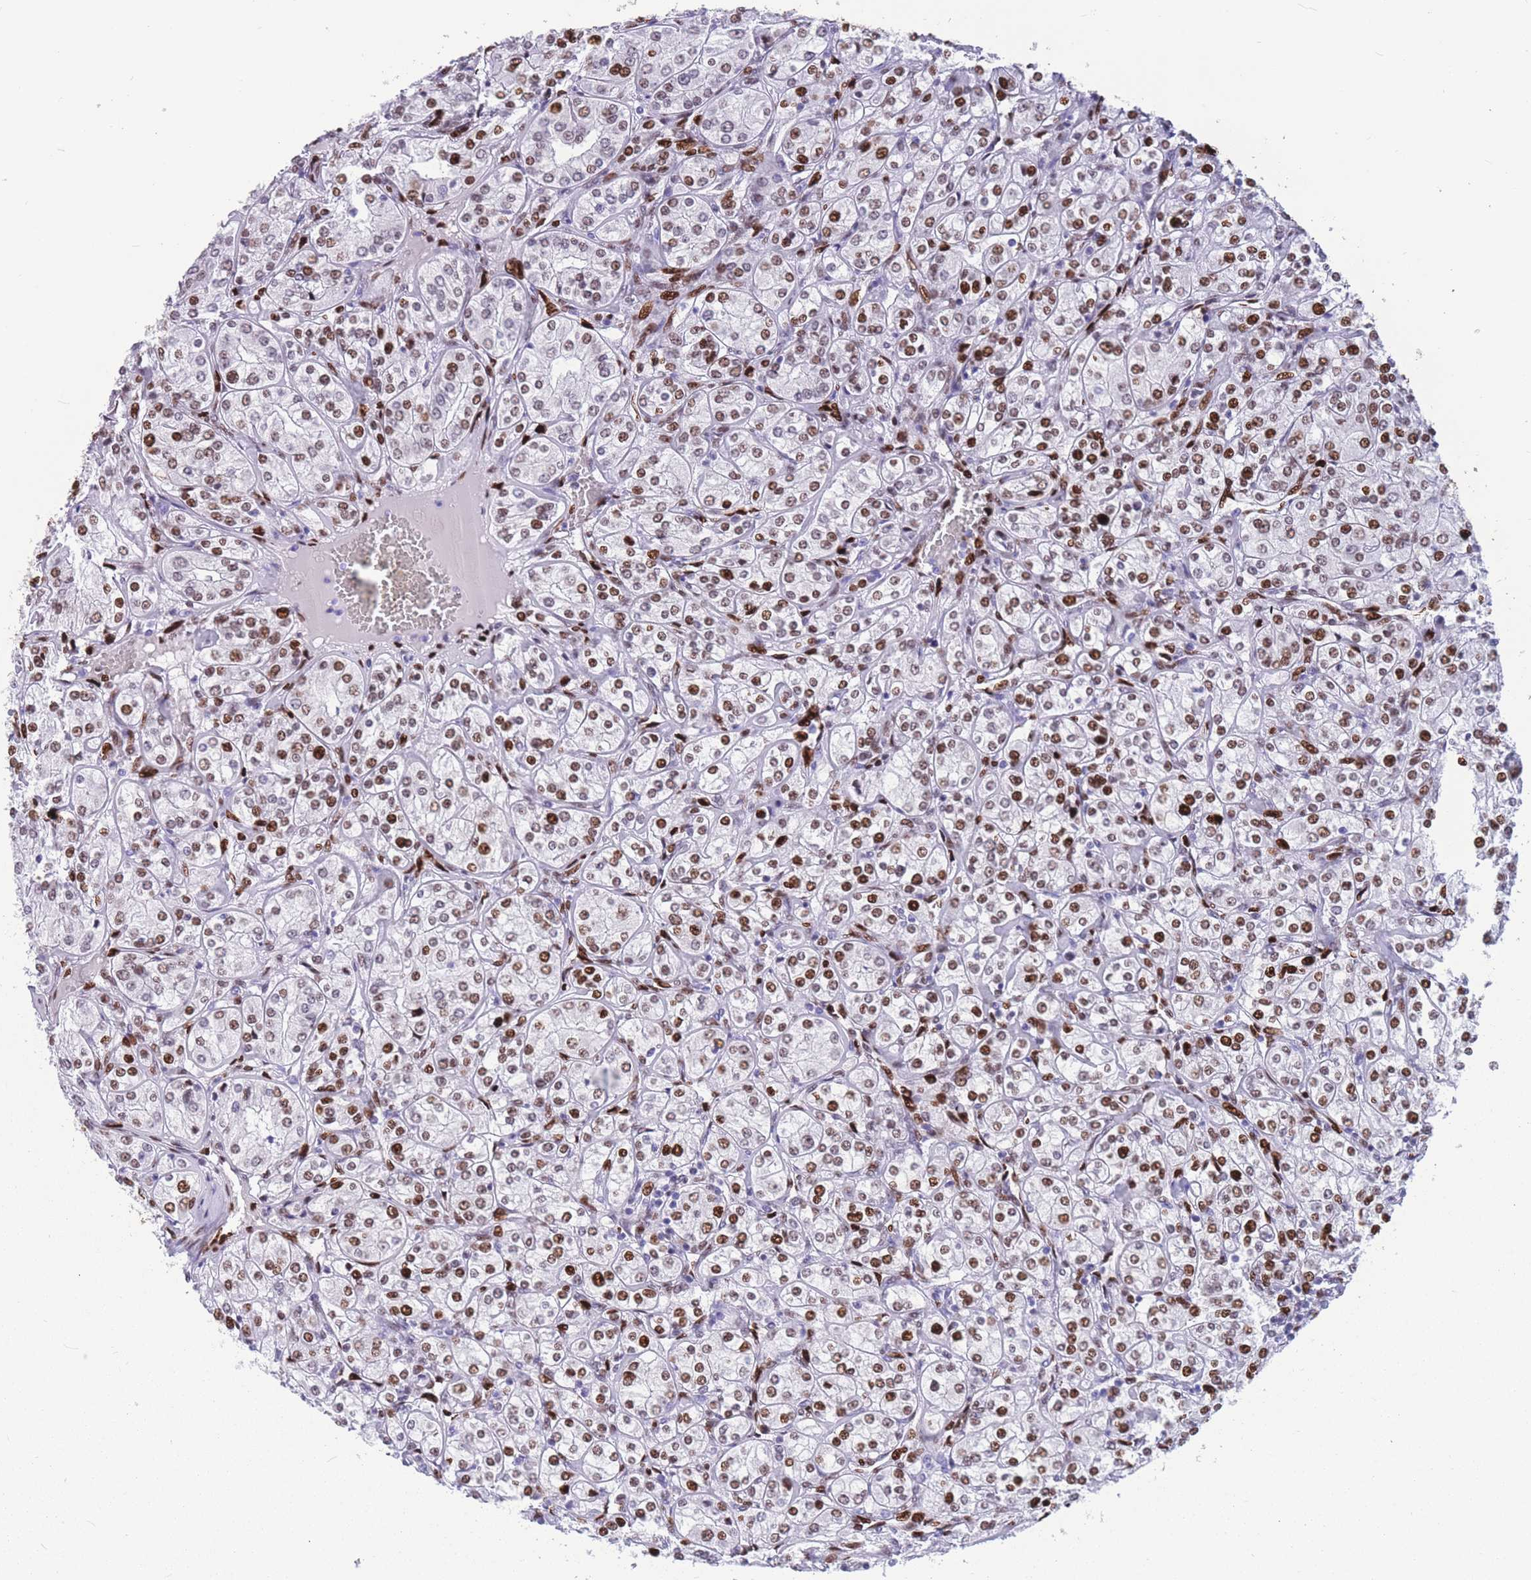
{"staining": {"intensity": "strong", "quantity": ">75%", "location": "nuclear"}, "tissue": "renal cancer", "cell_type": "Tumor cells", "image_type": "cancer", "snomed": [{"axis": "morphology", "description": "Adenocarcinoma, NOS"}, {"axis": "topography", "description": "Kidney"}], "caption": "There is high levels of strong nuclear expression in tumor cells of renal adenocarcinoma, as demonstrated by immunohistochemical staining (brown color).", "gene": "NASP", "patient": {"sex": "male", "age": 77}}